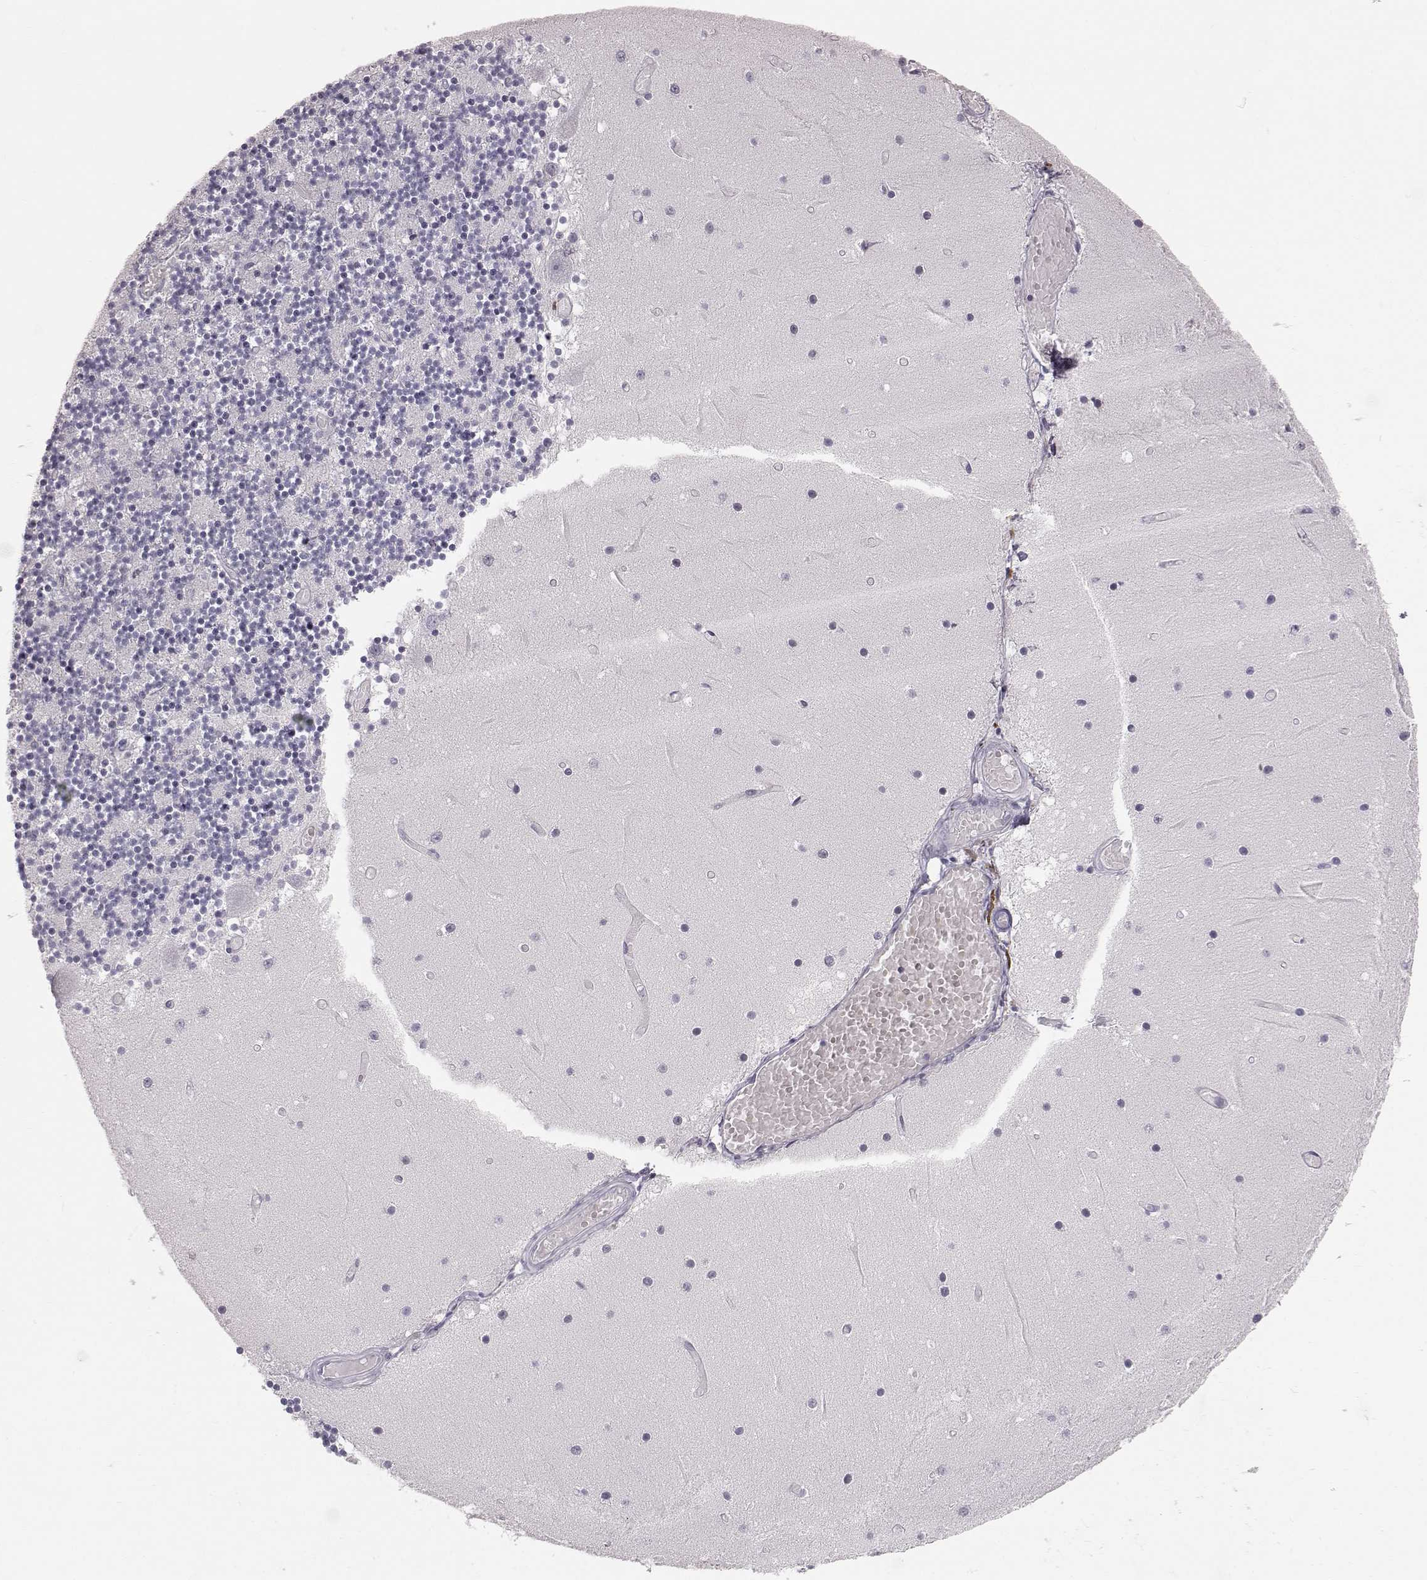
{"staining": {"intensity": "negative", "quantity": "none", "location": "none"}, "tissue": "cerebellum", "cell_type": "Cells in granular layer", "image_type": "normal", "snomed": [{"axis": "morphology", "description": "Normal tissue, NOS"}, {"axis": "topography", "description": "Cerebellum"}], "caption": "This is an immunohistochemistry (IHC) histopathology image of normal cerebellum. There is no expression in cells in granular layer.", "gene": "KRTAP16", "patient": {"sex": "female", "age": 28}}